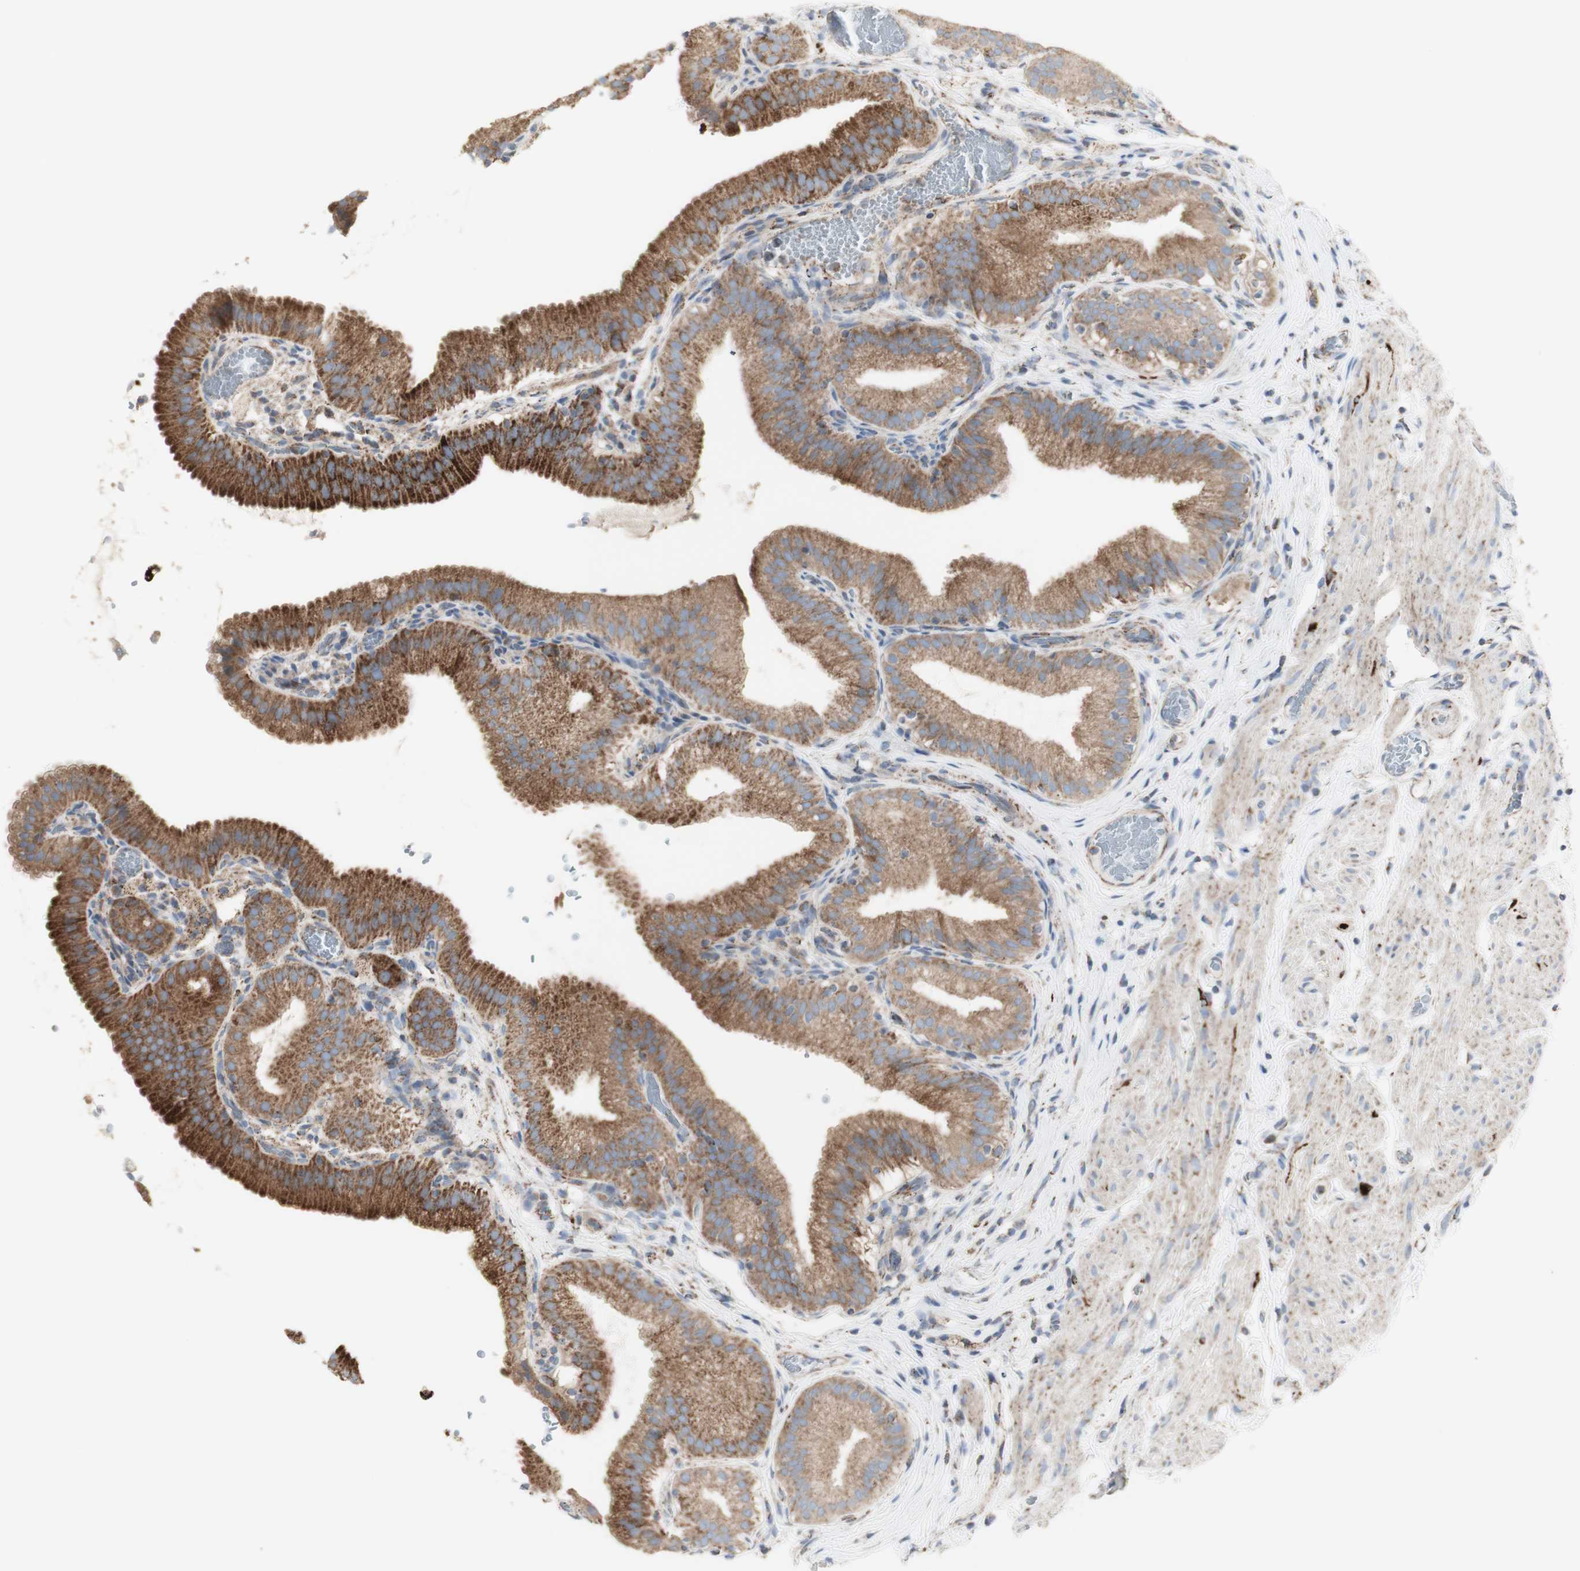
{"staining": {"intensity": "strong", "quantity": ">75%", "location": "cytoplasmic/membranous"}, "tissue": "gallbladder", "cell_type": "Glandular cells", "image_type": "normal", "snomed": [{"axis": "morphology", "description": "Normal tissue, NOS"}, {"axis": "topography", "description": "Gallbladder"}], "caption": "Protein expression analysis of normal human gallbladder reveals strong cytoplasmic/membranous expression in about >75% of glandular cells. (DAB IHC with brightfield microscopy, high magnification).", "gene": "C3orf52", "patient": {"sex": "male", "age": 54}}